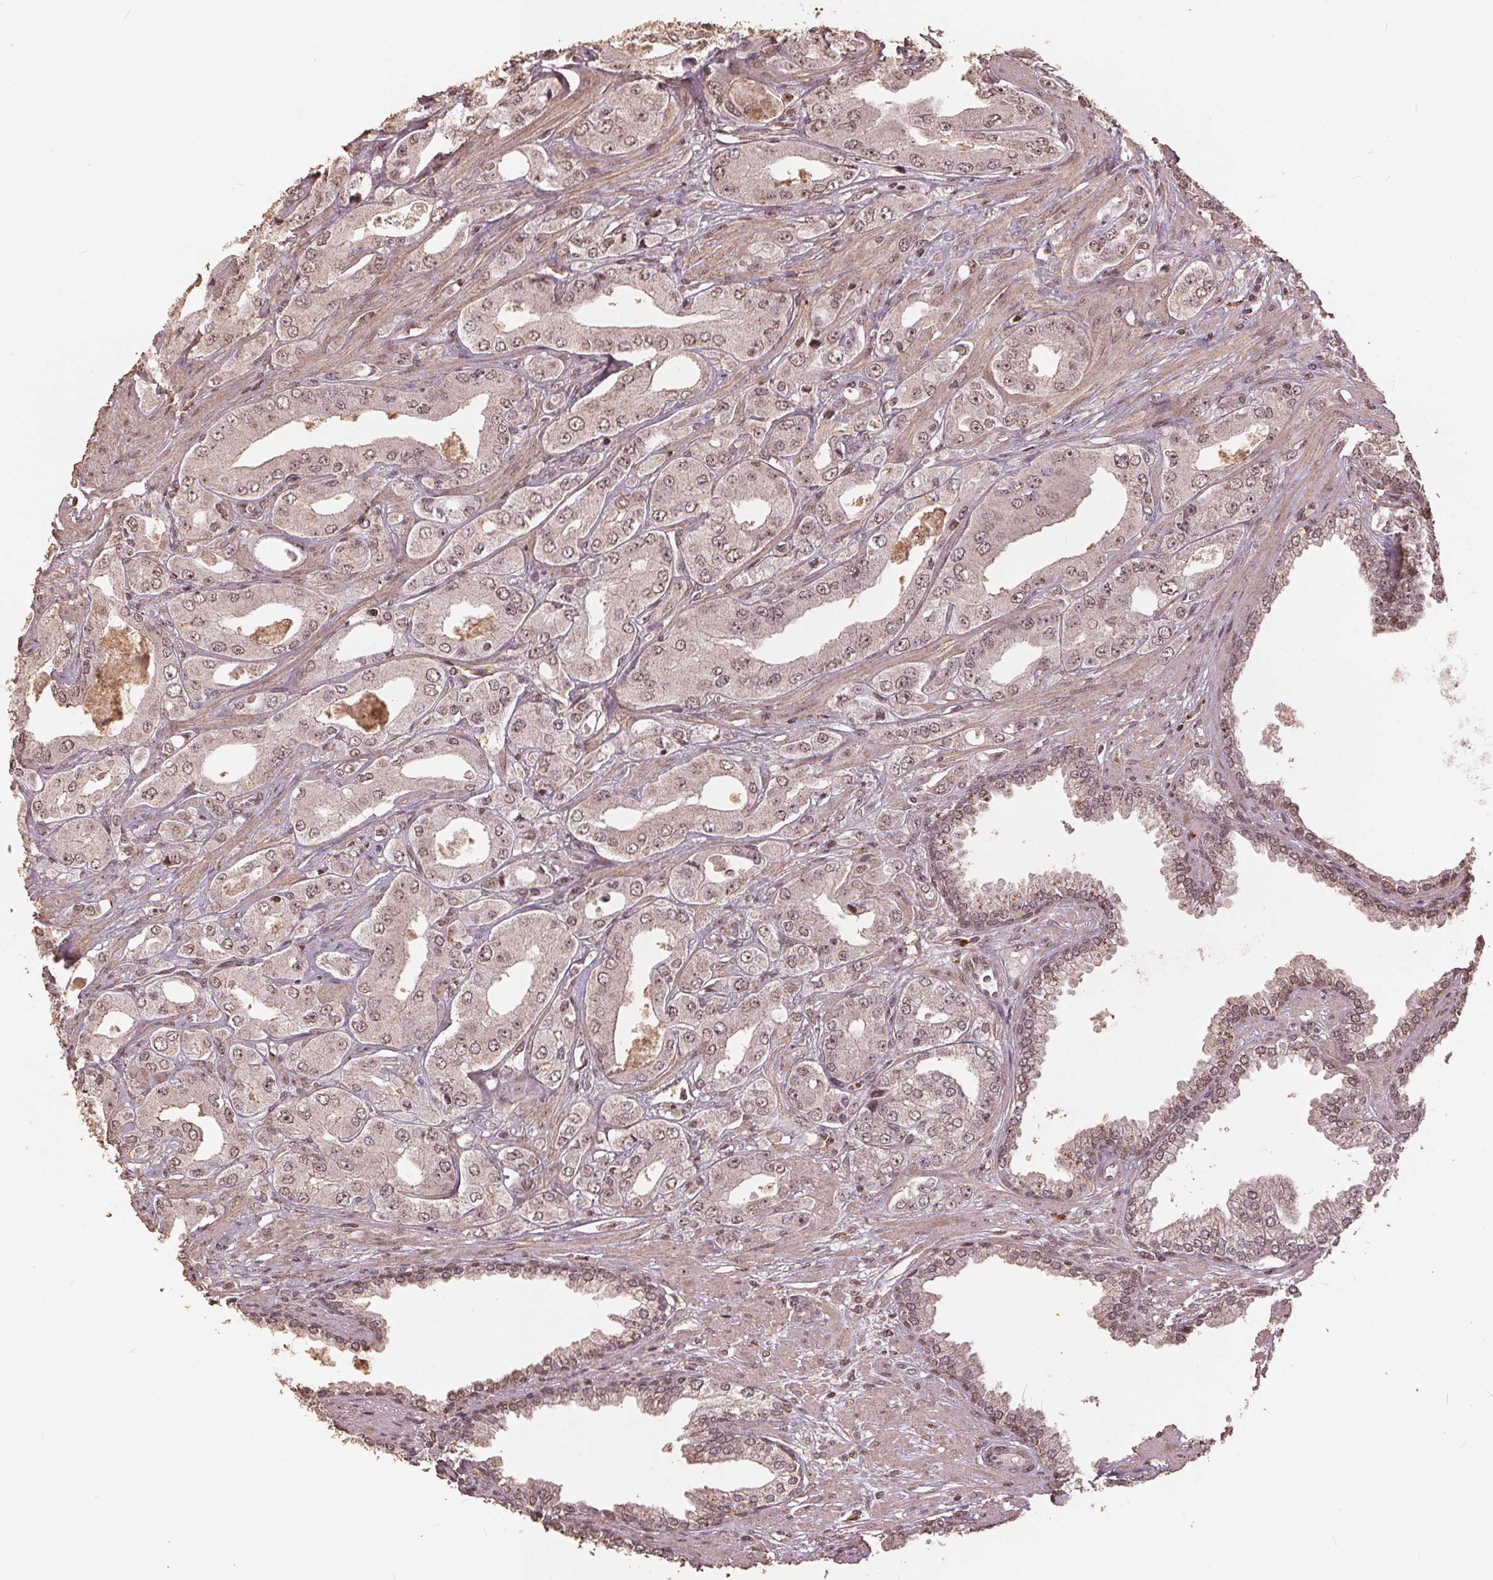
{"staining": {"intensity": "weak", "quantity": ">75%", "location": "nuclear"}, "tissue": "prostate cancer", "cell_type": "Tumor cells", "image_type": "cancer", "snomed": [{"axis": "morphology", "description": "Adenocarcinoma, Low grade"}, {"axis": "topography", "description": "Prostate"}], "caption": "The histopathology image exhibits a brown stain indicating the presence of a protein in the nuclear of tumor cells in low-grade adenocarcinoma (prostate).", "gene": "DSG3", "patient": {"sex": "male", "age": 60}}